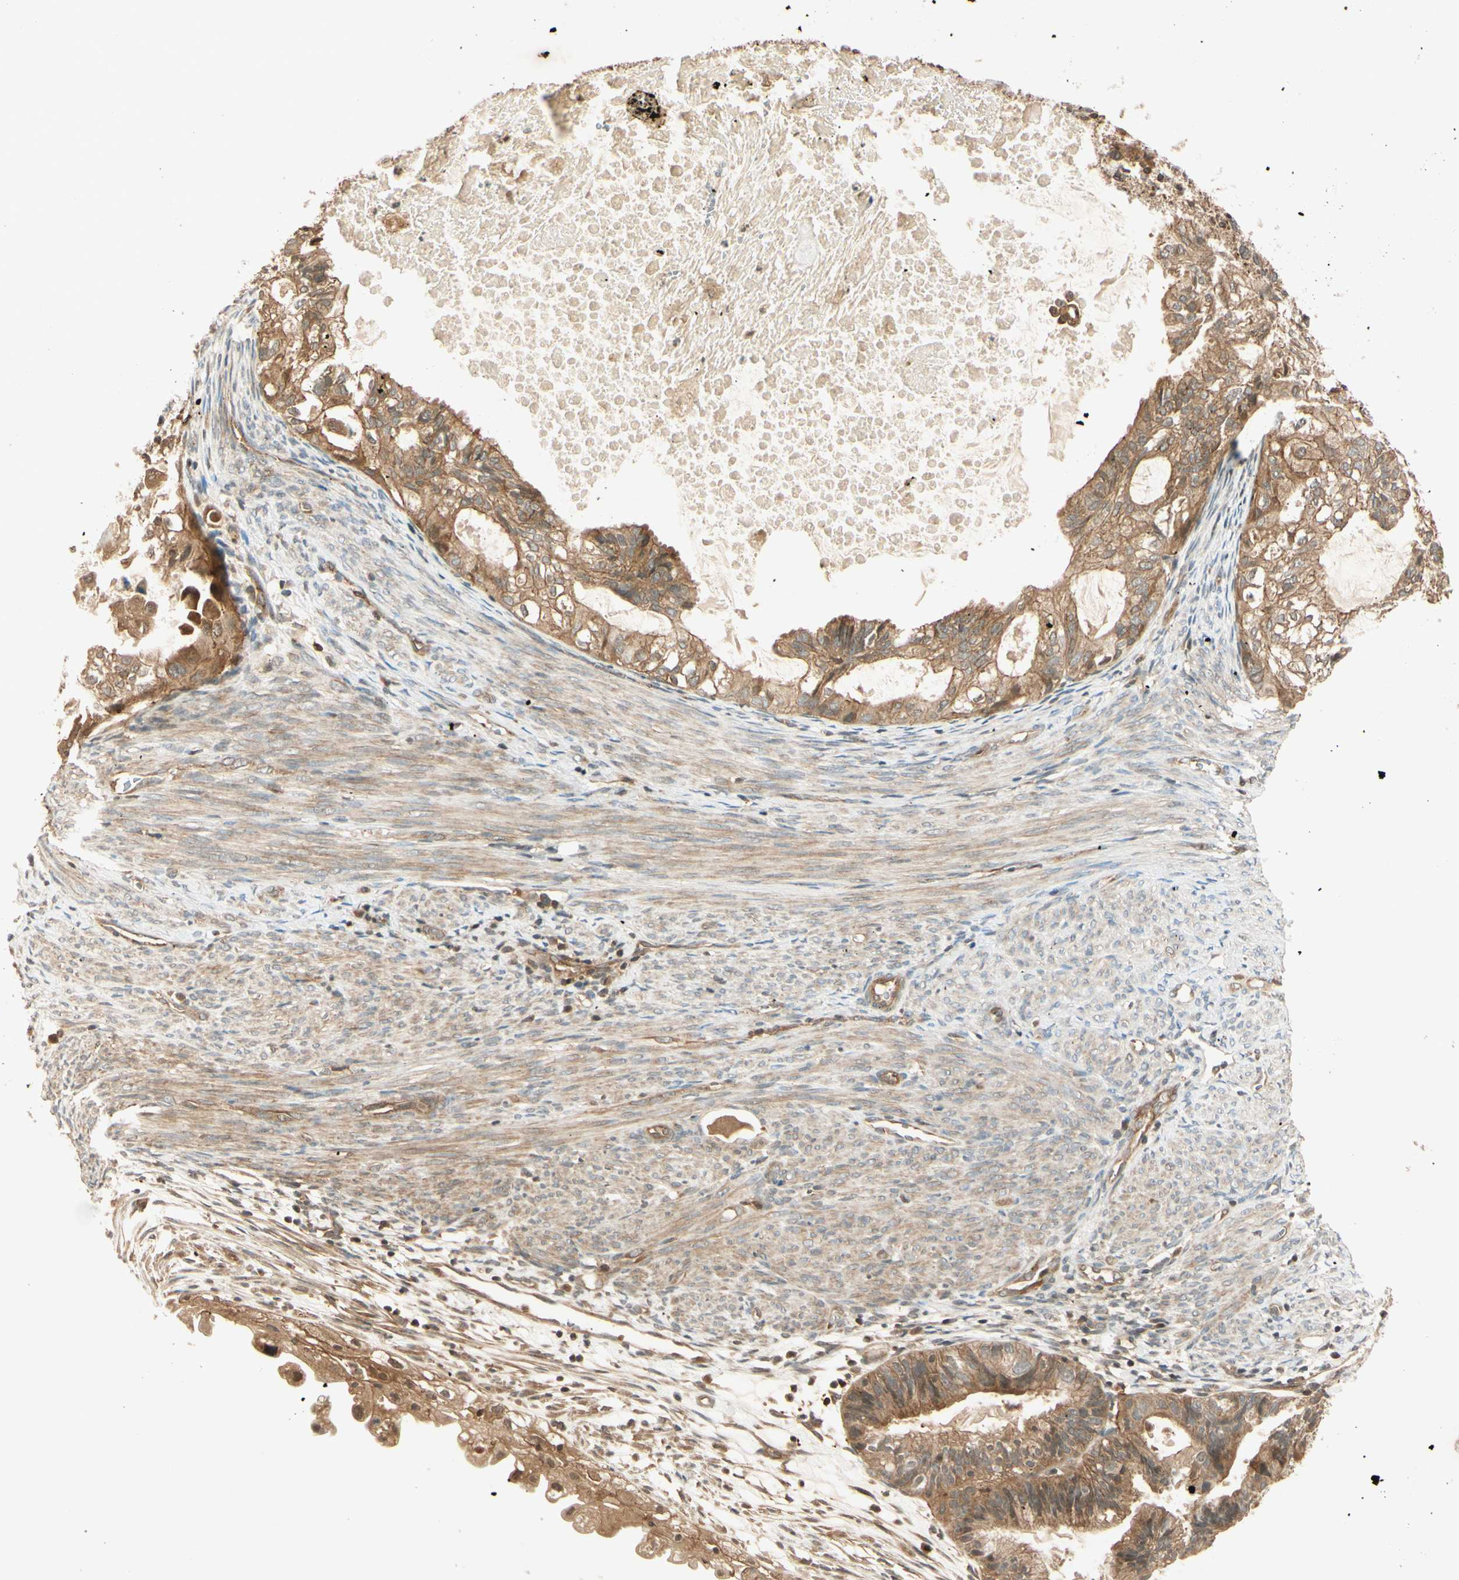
{"staining": {"intensity": "moderate", "quantity": ">75%", "location": "cytoplasmic/membranous"}, "tissue": "cervical cancer", "cell_type": "Tumor cells", "image_type": "cancer", "snomed": [{"axis": "morphology", "description": "Normal tissue, NOS"}, {"axis": "morphology", "description": "Adenocarcinoma, NOS"}, {"axis": "topography", "description": "Cervix"}, {"axis": "topography", "description": "Endometrium"}], "caption": "This photomicrograph reveals cervical adenocarcinoma stained with immunohistochemistry to label a protein in brown. The cytoplasmic/membranous of tumor cells show moderate positivity for the protein. Nuclei are counter-stained blue.", "gene": "EPHA8", "patient": {"sex": "female", "age": 86}}